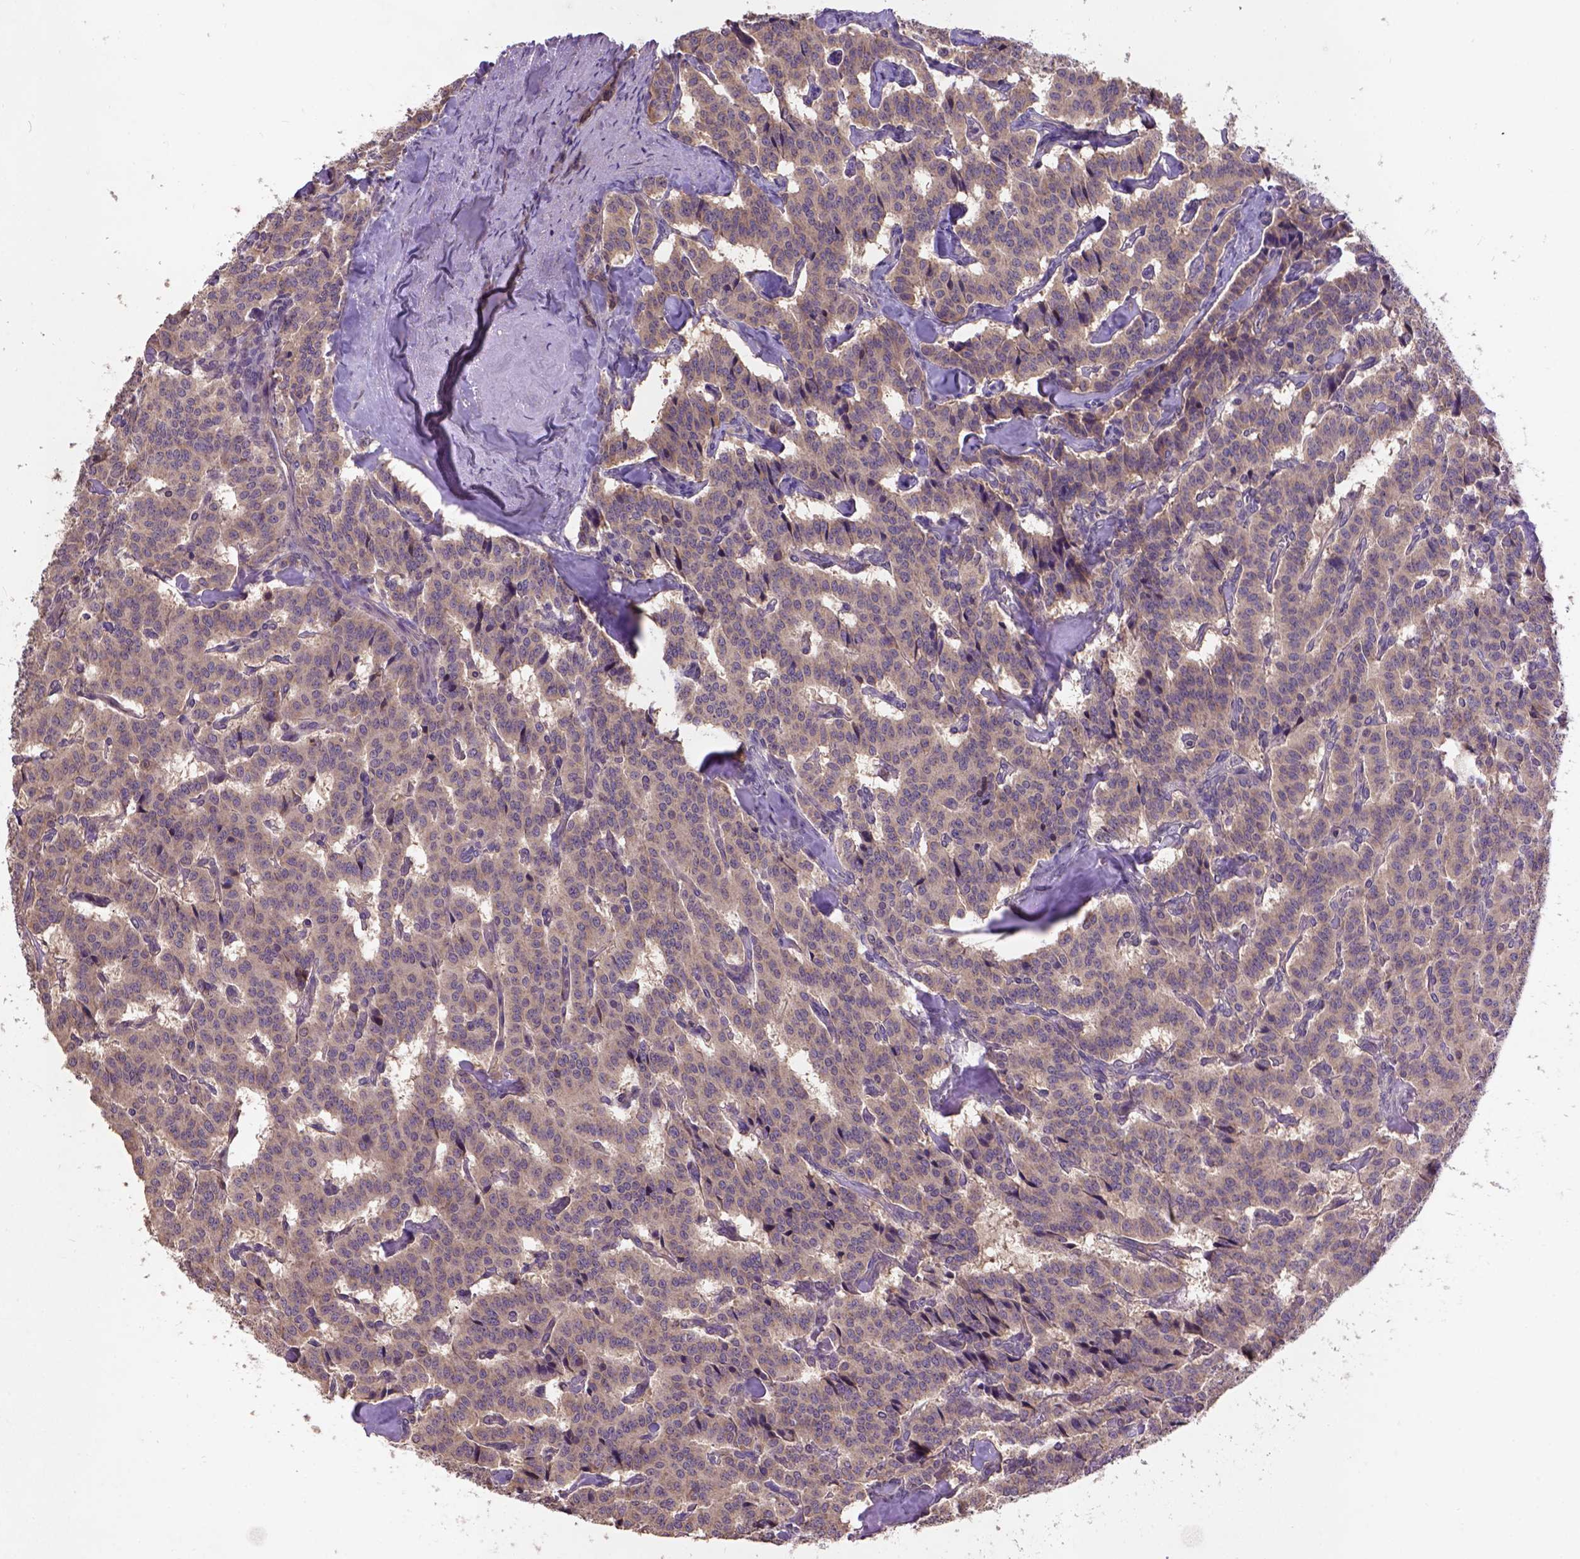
{"staining": {"intensity": "moderate", "quantity": ">75%", "location": "cytoplasmic/membranous"}, "tissue": "carcinoid", "cell_type": "Tumor cells", "image_type": "cancer", "snomed": [{"axis": "morphology", "description": "Carcinoid, malignant, NOS"}, {"axis": "topography", "description": "Lung"}], "caption": "Carcinoid stained with a brown dye displays moderate cytoplasmic/membranous positive expression in about >75% of tumor cells.", "gene": "KBTBD8", "patient": {"sex": "female", "age": 46}}